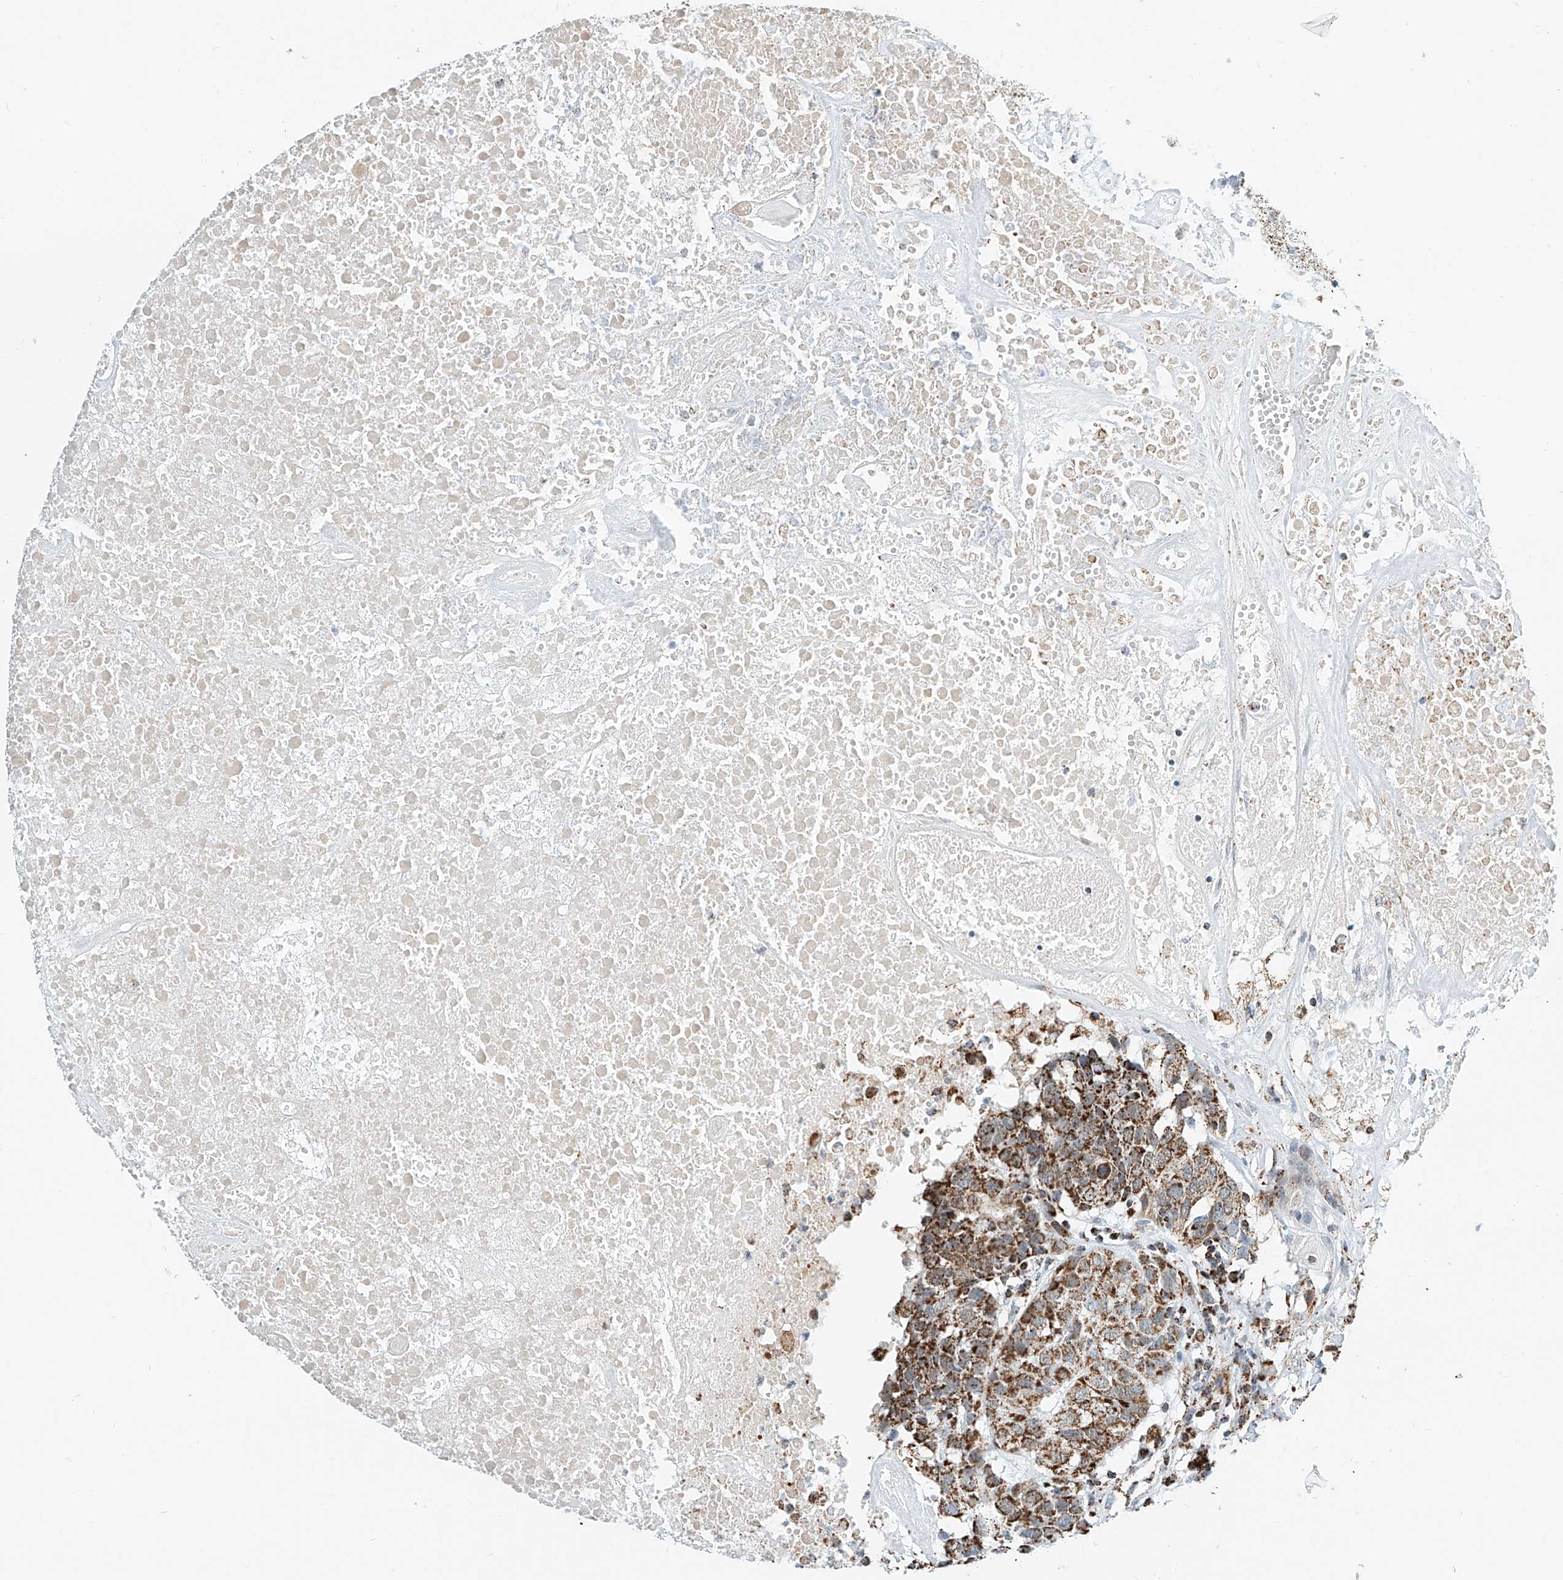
{"staining": {"intensity": "moderate", "quantity": ">75%", "location": "cytoplasmic/membranous"}, "tissue": "head and neck cancer", "cell_type": "Tumor cells", "image_type": "cancer", "snomed": [{"axis": "morphology", "description": "Squamous cell carcinoma, NOS"}, {"axis": "topography", "description": "Head-Neck"}], "caption": "Squamous cell carcinoma (head and neck) stained with a protein marker exhibits moderate staining in tumor cells.", "gene": "PPA2", "patient": {"sex": "male", "age": 66}}